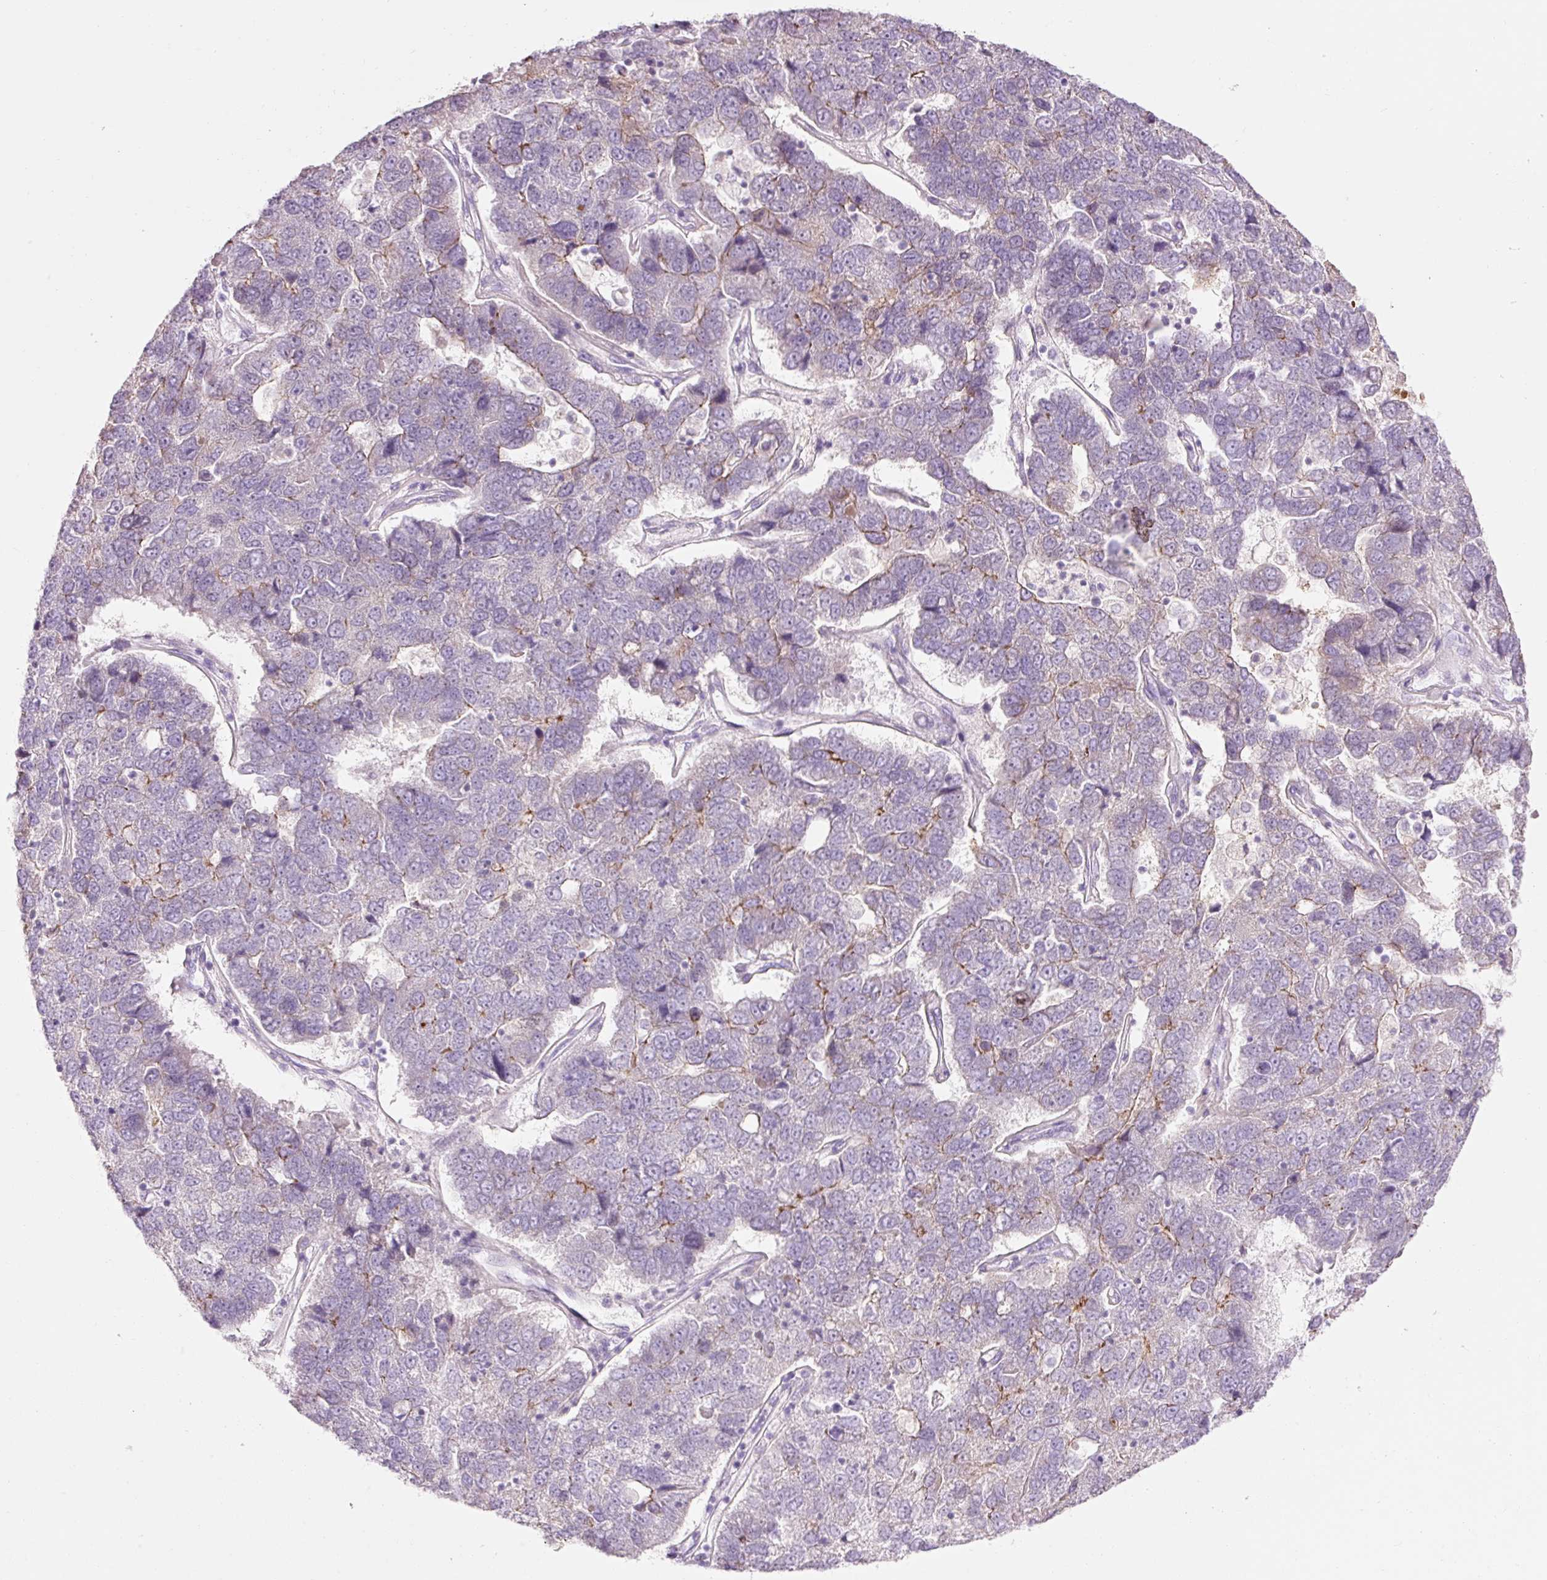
{"staining": {"intensity": "moderate", "quantity": "<25%", "location": "cytoplasmic/membranous"}, "tissue": "pancreatic cancer", "cell_type": "Tumor cells", "image_type": "cancer", "snomed": [{"axis": "morphology", "description": "Adenocarcinoma, NOS"}, {"axis": "topography", "description": "Pancreas"}], "caption": "Pancreatic adenocarcinoma stained for a protein (brown) reveals moderate cytoplasmic/membranous positive expression in approximately <25% of tumor cells.", "gene": "DHRS11", "patient": {"sex": "female", "age": 61}}